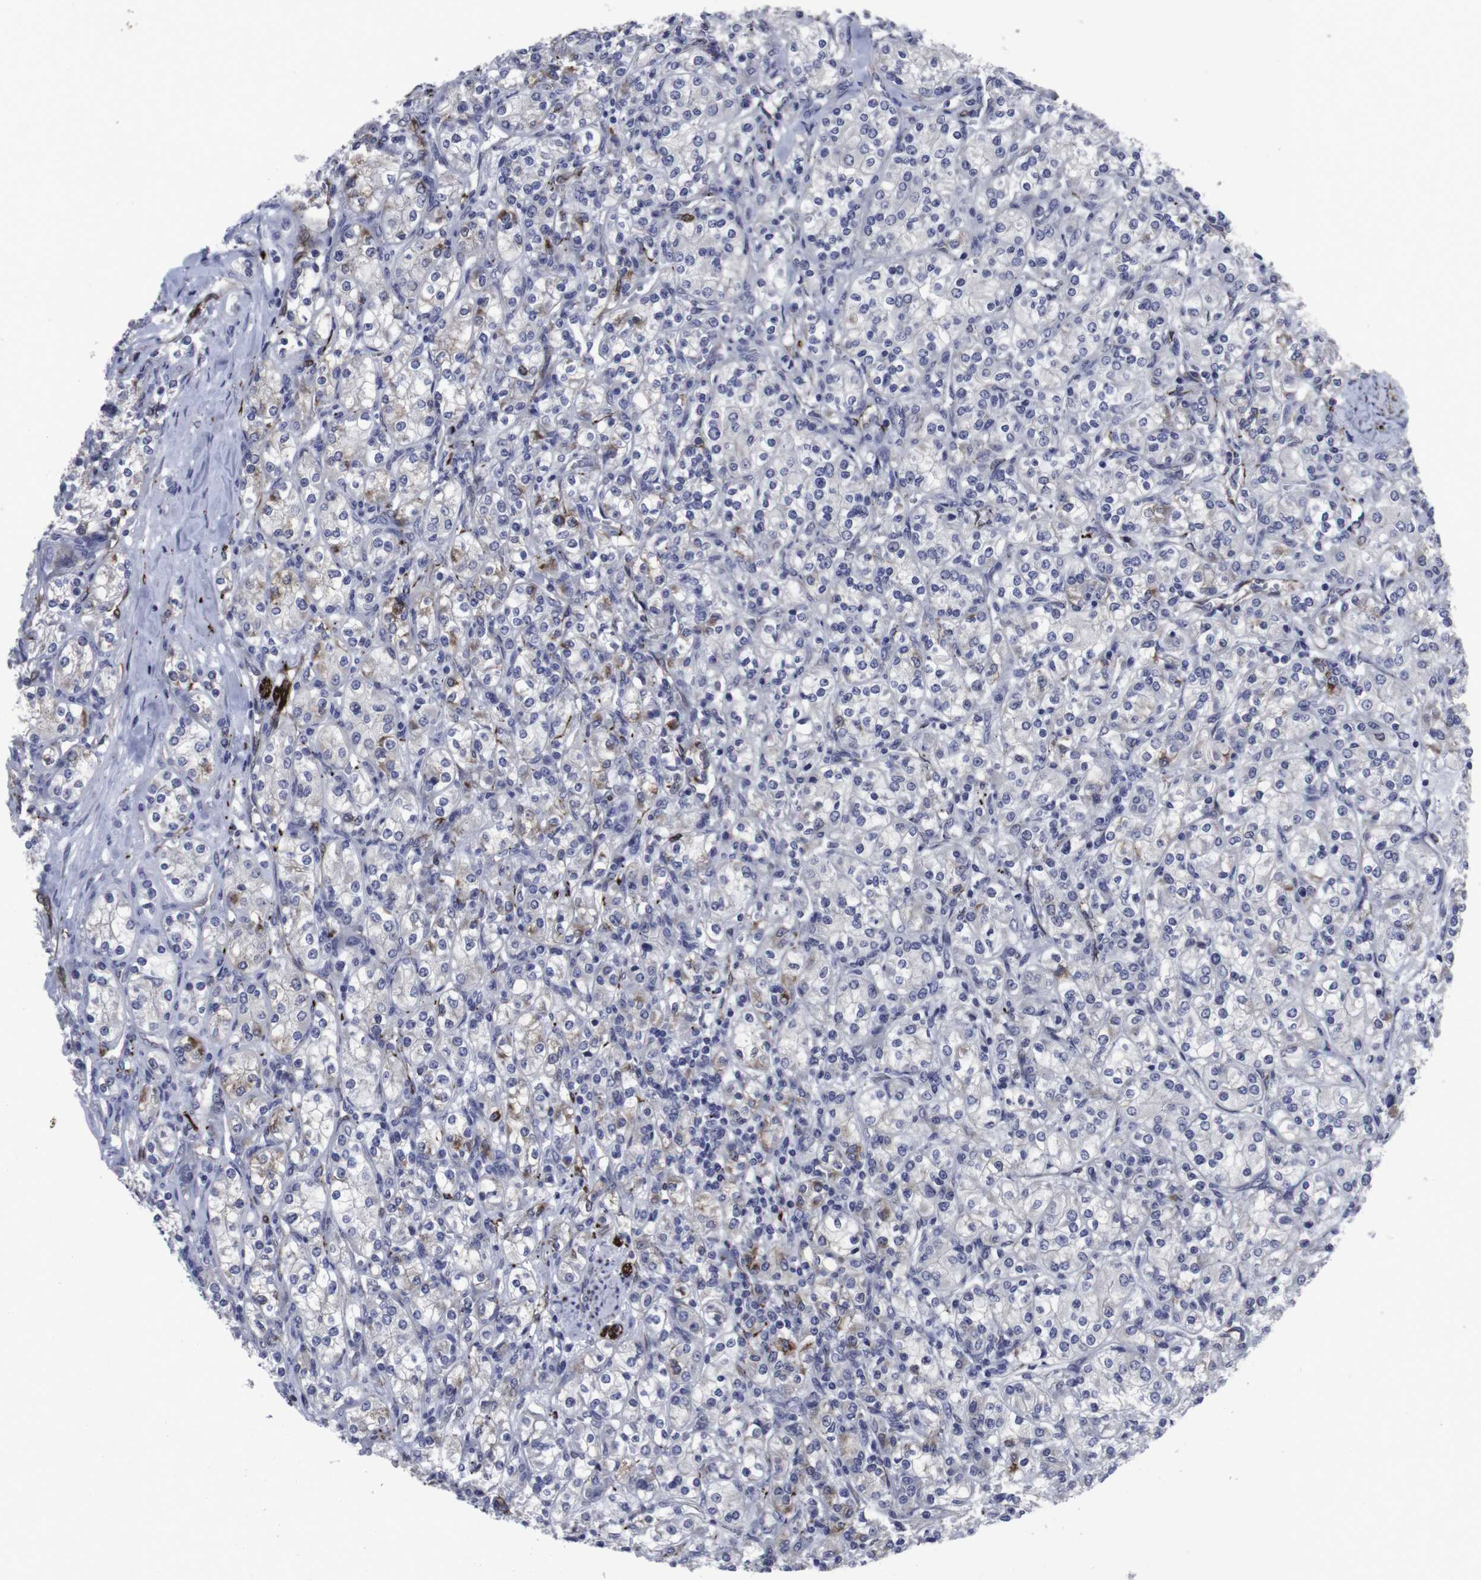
{"staining": {"intensity": "negative", "quantity": "none", "location": "none"}, "tissue": "renal cancer", "cell_type": "Tumor cells", "image_type": "cancer", "snomed": [{"axis": "morphology", "description": "Adenocarcinoma, NOS"}, {"axis": "topography", "description": "Kidney"}], "caption": "IHC image of human renal adenocarcinoma stained for a protein (brown), which exhibits no staining in tumor cells. The staining is performed using DAB brown chromogen with nuclei counter-stained in using hematoxylin.", "gene": "SNCG", "patient": {"sex": "male", "age": 77}}